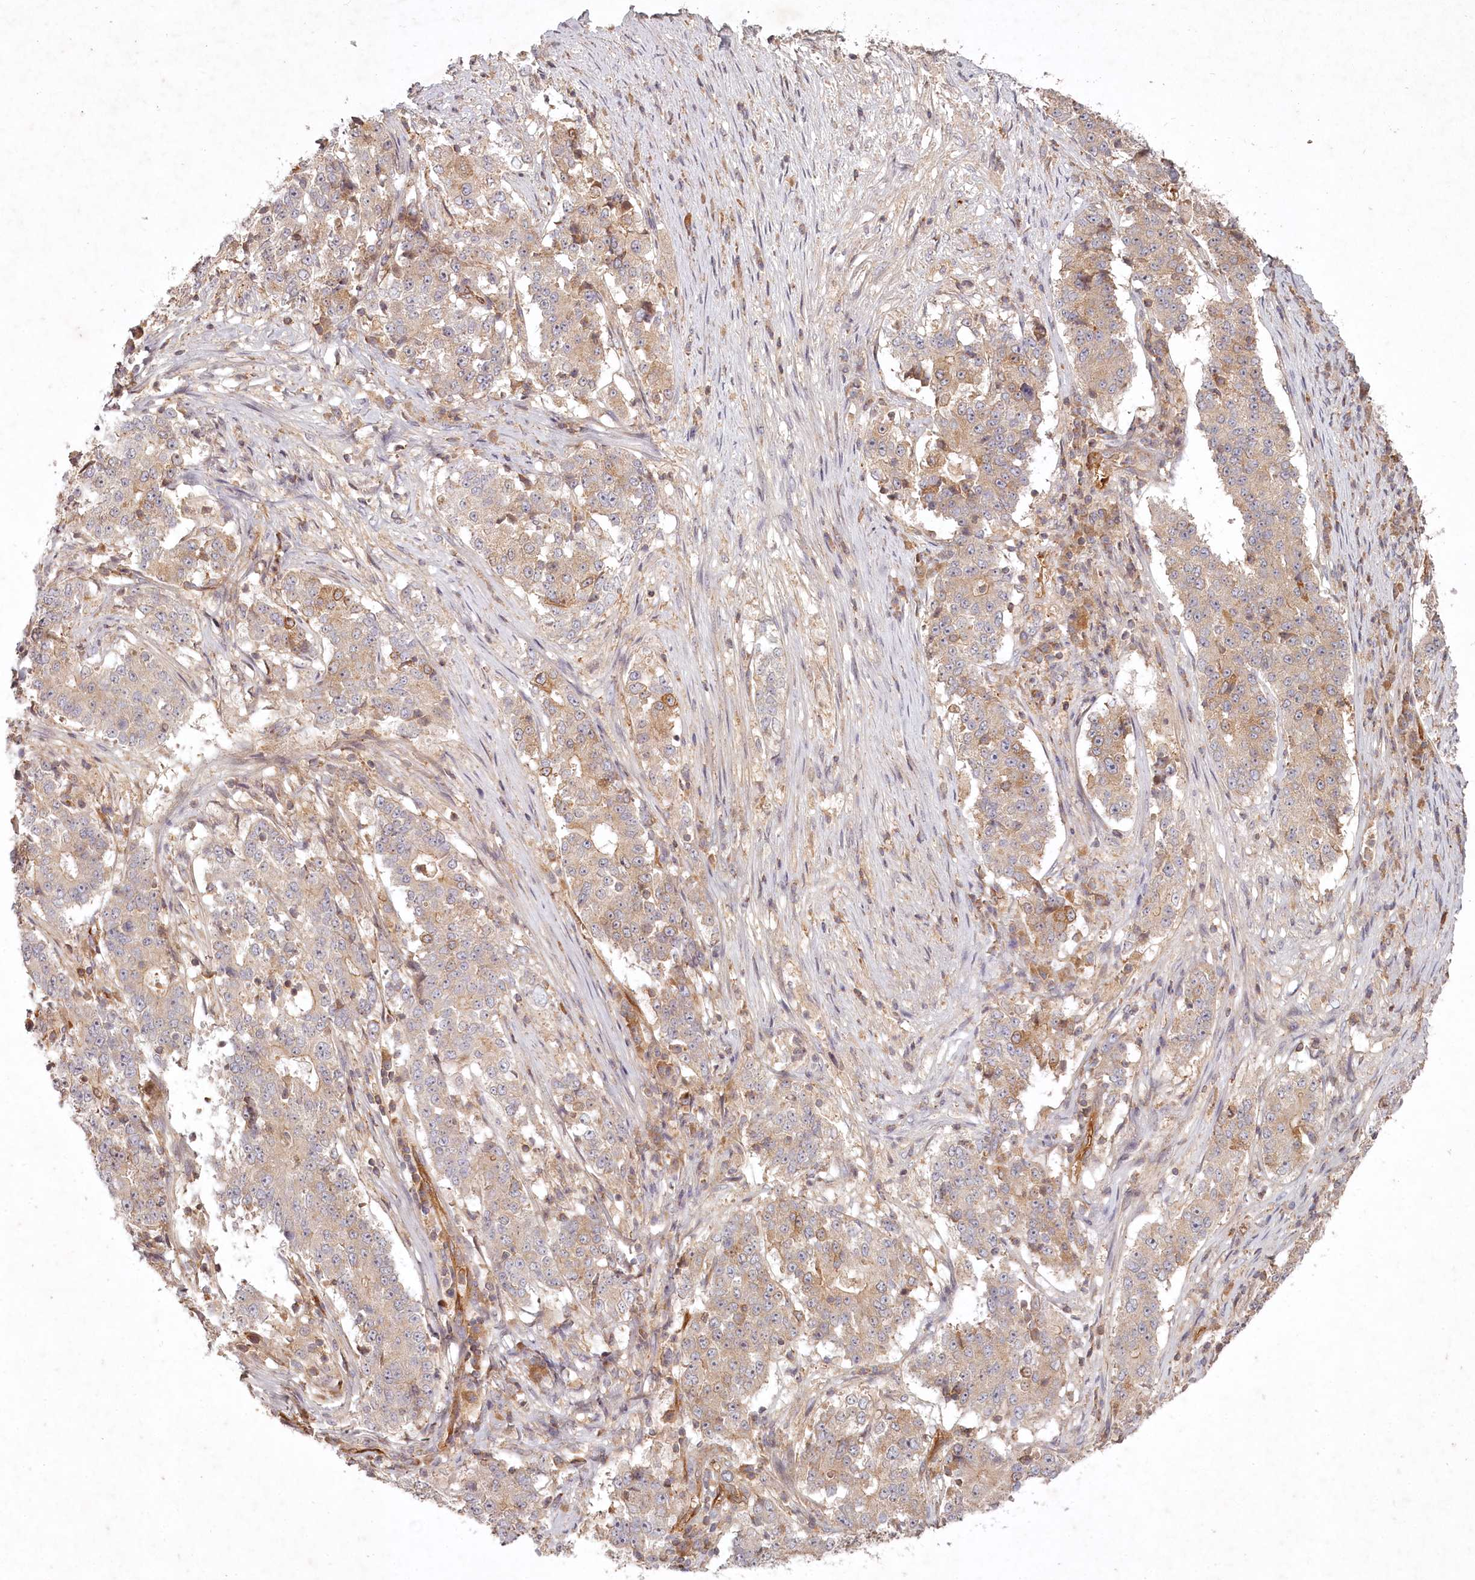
{"staining": {"intensity": "weak", "quantity": "25%-75%", "location": "cytoplasmic/membranous"}, "tissue": "stomach cancer", "cell_type": "Tumor cells", "image_type": "cancer", "snomed": [{"axis": "morphology", "description": "Adenocarcinoma, NOS"}, {"axis": "topography", "description": "Stomach"}], "caption": "IHC image of neoplastic tissue: stomach cancer (adenocarcinoma) stained using immunohistochemistry demonstrates low levels of weak protein expression localized specifically in the cytoplasmic/membranous of tumor cells, appearing as a cytoplasmic/membranous brown color.", "gene": "TMIE", "patient": {"sex": "male", "age": 59}}